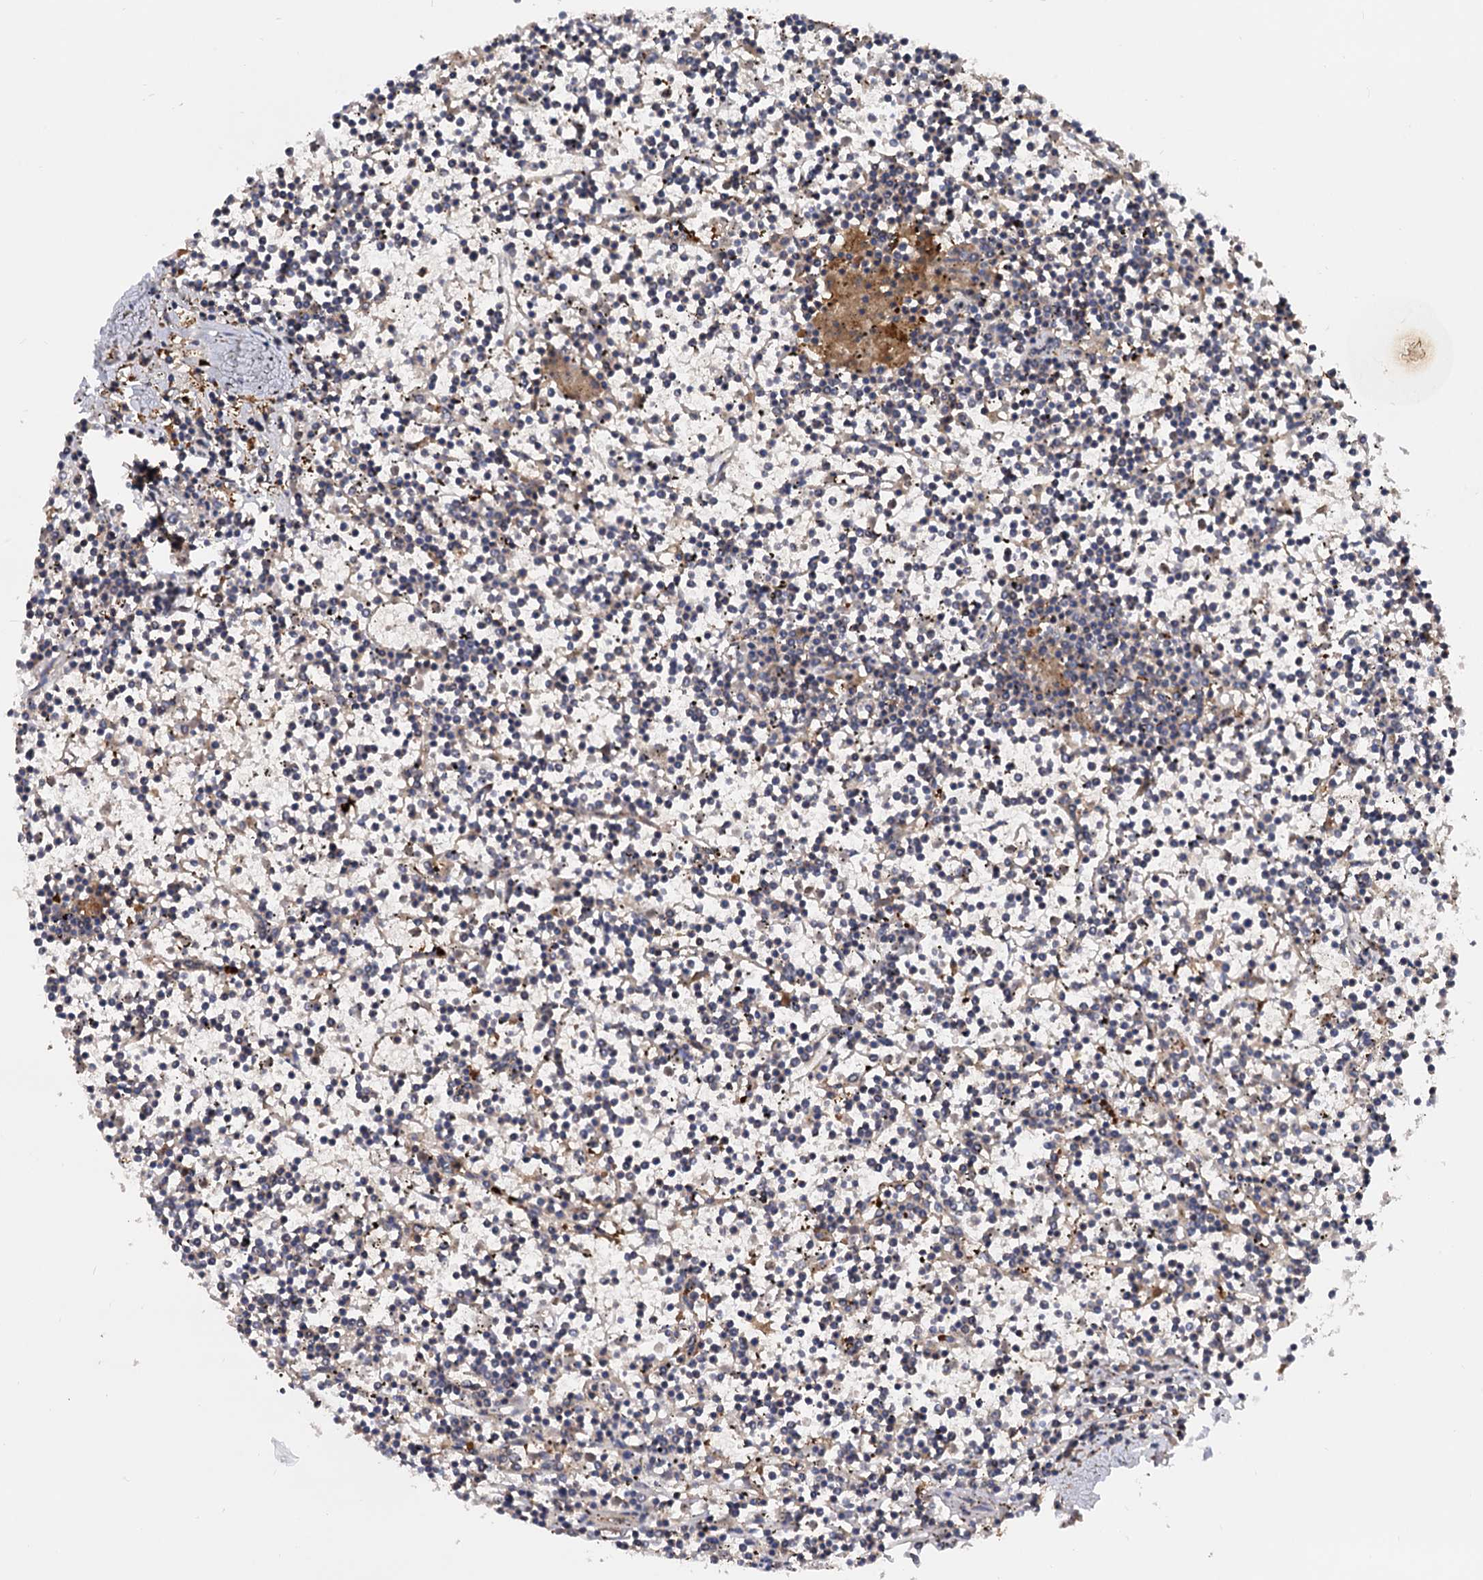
{"staining": {"intensity": "negative", "quantity": "none", "location": "none"}, "tissue": "lymphoma", "cell_type": "Tumor cells", "image_type": "cancer", "snomed": [{"axis": "morphology", "description": "Malignant lymphoma, non-Hodgkin's type, Low grade"}, {"axis": "topography", "description": "Spleen"}], "caption": "IHC histopathology image of human lymphoma stained for a protein (brown), which reveals no positivity in tumor cells.", "gene": "SELENOP", "patient": {"sex": "female", "age": 19}}